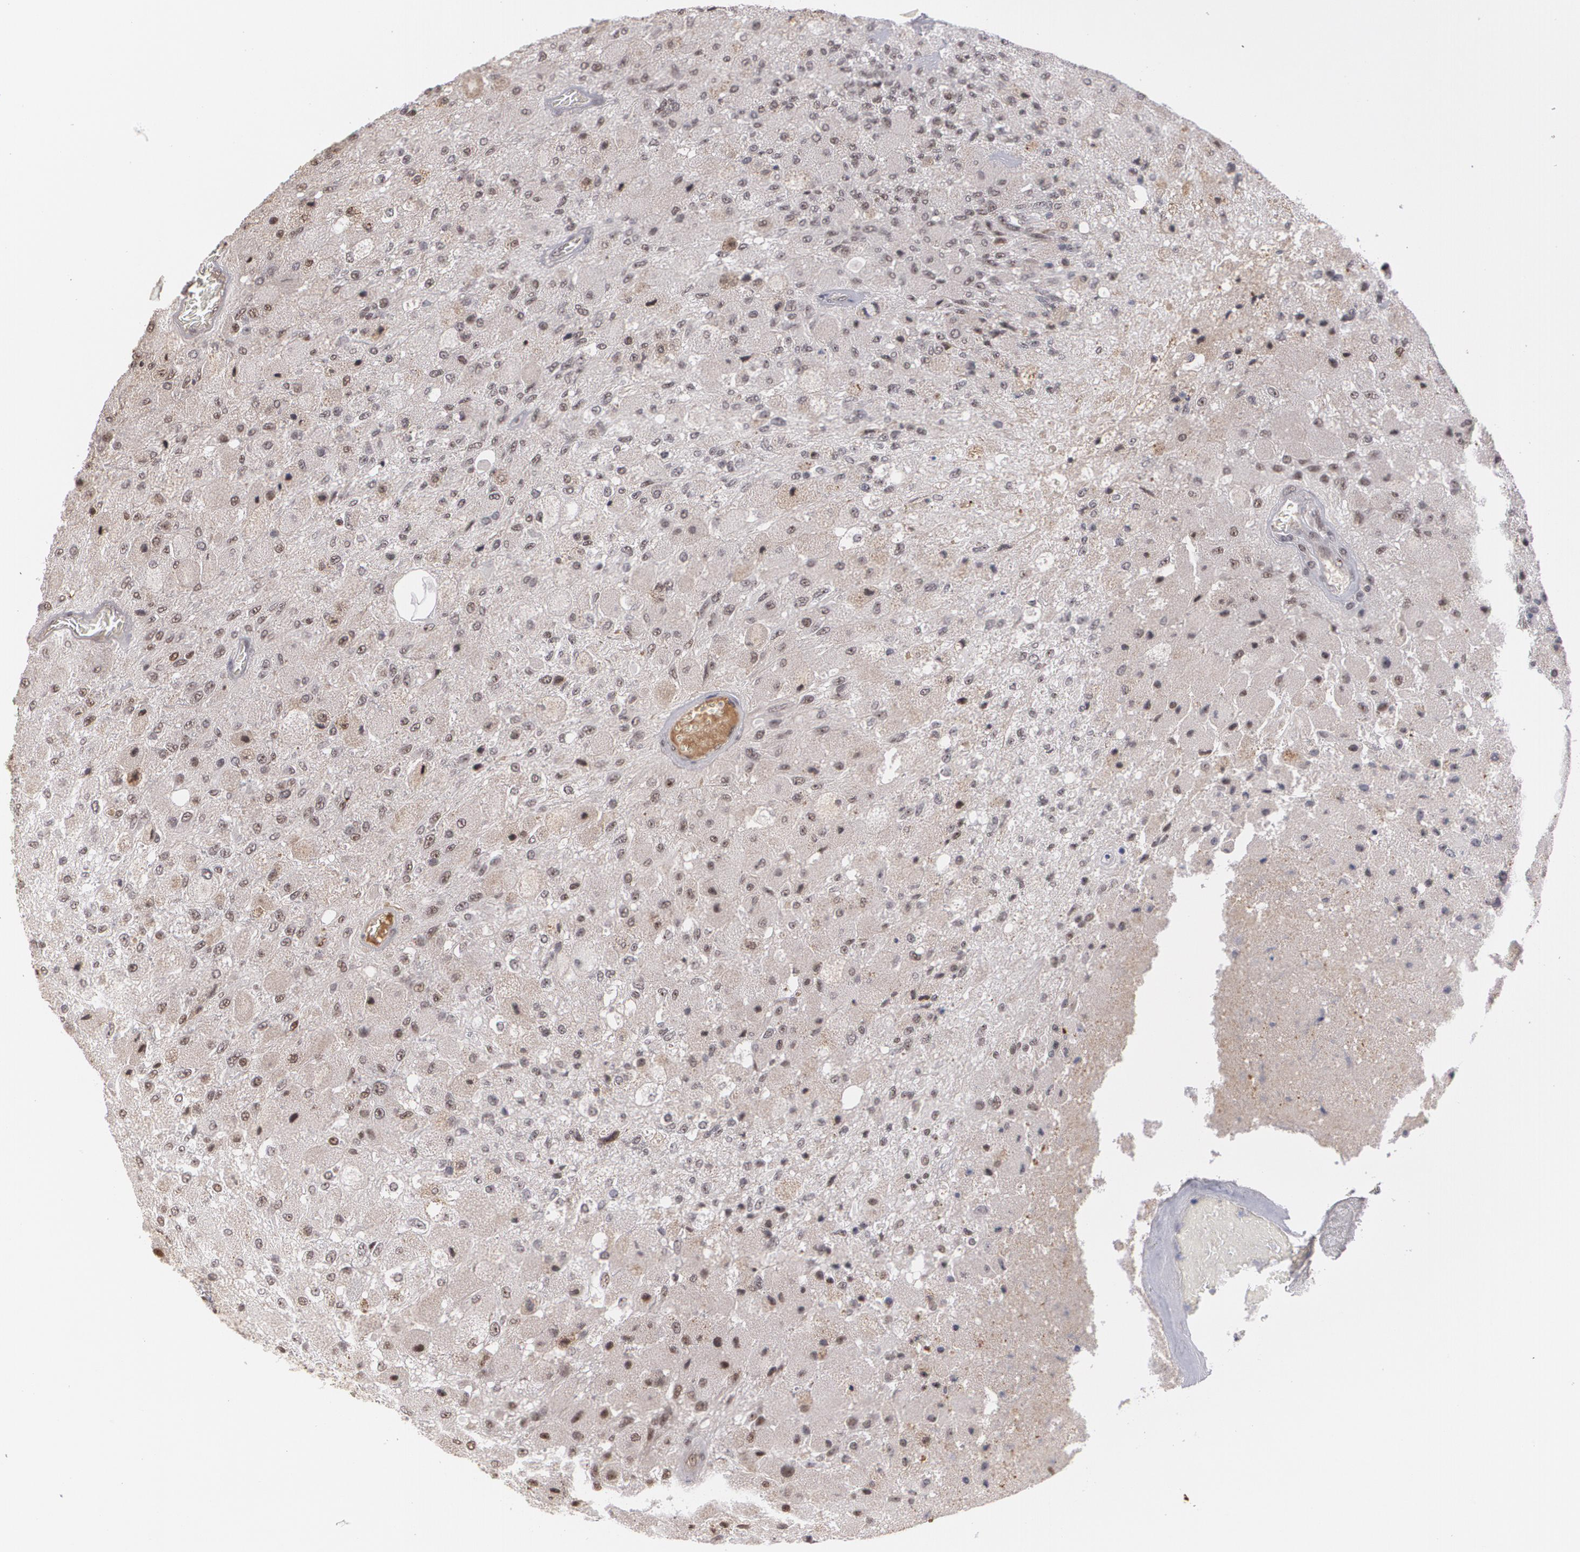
{"staining": {"intensity": "weak", "quantity": "25%-75%", "location": "nuclear"}, "tissue": "glioma", "cell_type": "Tumor cells", "image_type": "cancer", "snomed": [{"axis": "morphology", "description": "Normal tissue, NOS"}, {"axis": "morphology", "description": "Glioma, malignant, High grade"}, {"axis": "topography", "description": "Cerebral cortex"}], "caption": "Brown immunohistochemical staining in human glioma shows weak nuclear positivity in approximately 25%-75% of tumor cells.", "gene": "ZNF234", "patient": {"sex": "male", "age": 77}}